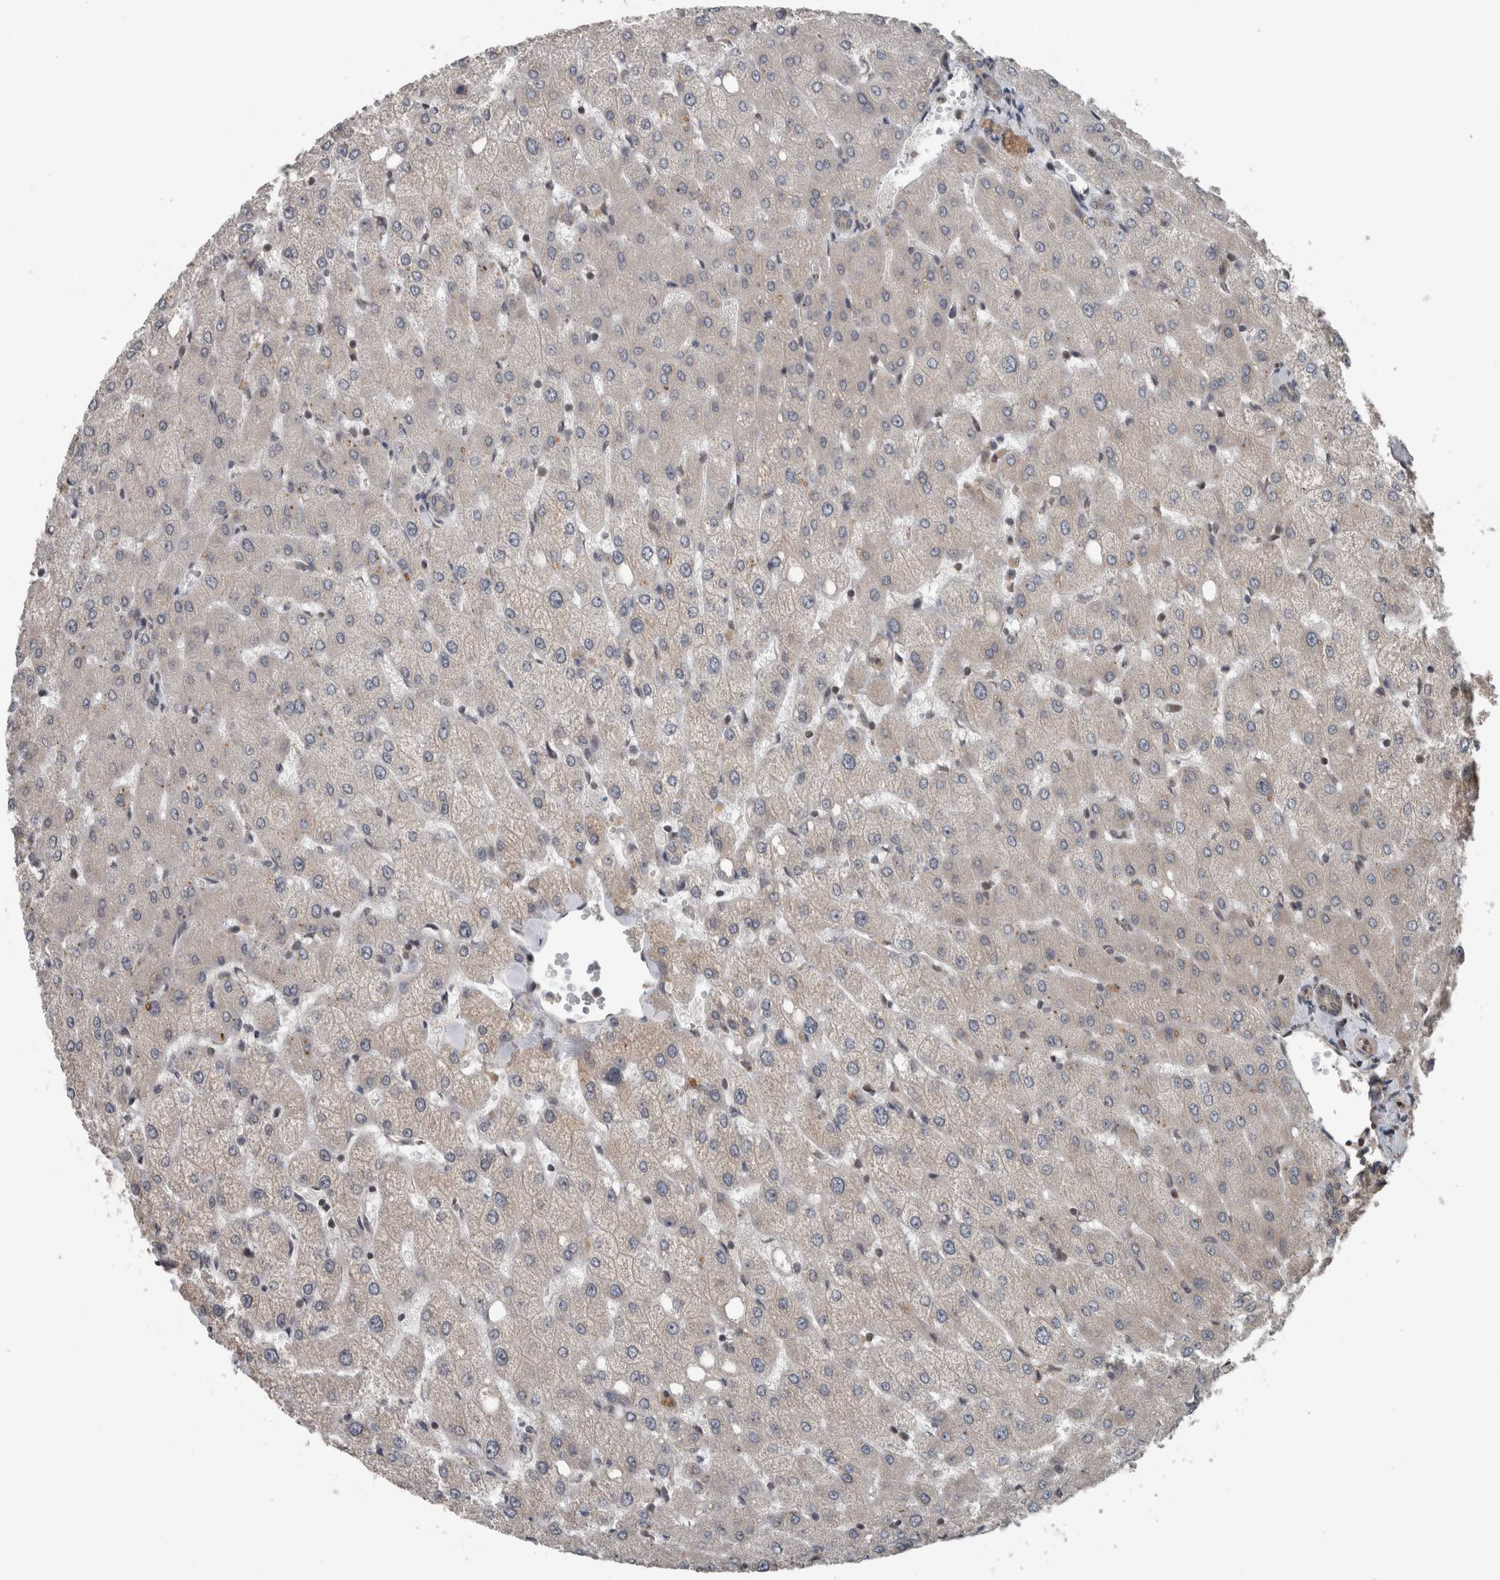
{"staining": {"intensity": "negative", "quantity": "none", "location": "none"}, "tissue": "liver", "cell_type": "Cholangiocytes", "image_type": "normal", "snomed": [{"axis": "morphology", "description": "Normal tissue, NOS"}, {"axis": "topography", "description": "Liver"}], "caption": "Photomicrograph shows no significant protein expression in cholangiocytes of benign liver.", "gene": "ENY2", "patient": {"sex": "female", "age": 54}}